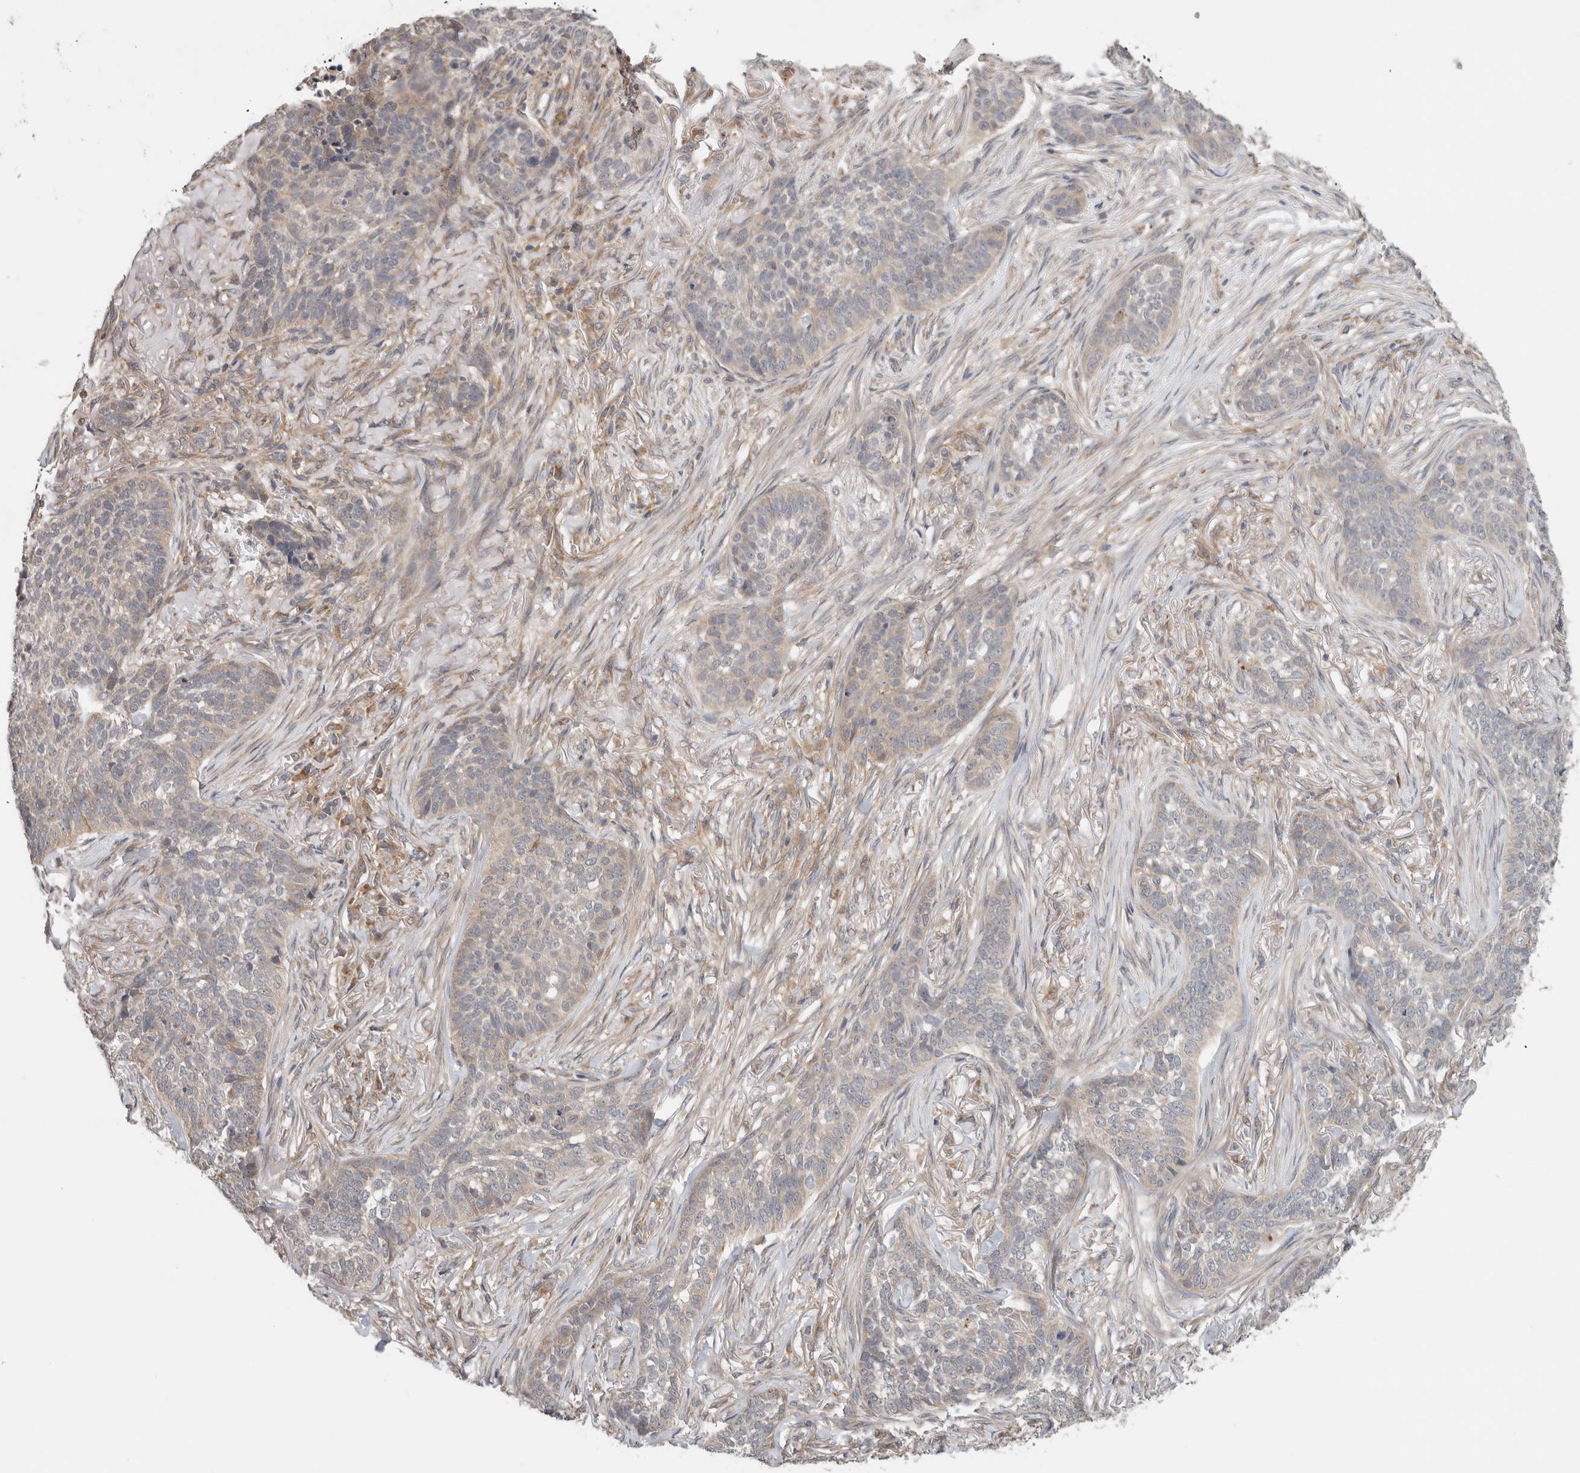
{"staining": {"intensity": "negative", "quantity": "none", "location": "none"}, "tissue": "skin cancer", "cell_type": "Tumor cells", "image_type": "cancer", "snomed": [{"axis": "morphology", "description": "Basal cell carcinoma"}, {"axis": "topography", "description": "Skin"}], "caption": "Tumor cells show no significant protein staining in skin basal cell carcinoma.", "gene": "SGK1", "patient": {"sex": "male", "age": 85}}